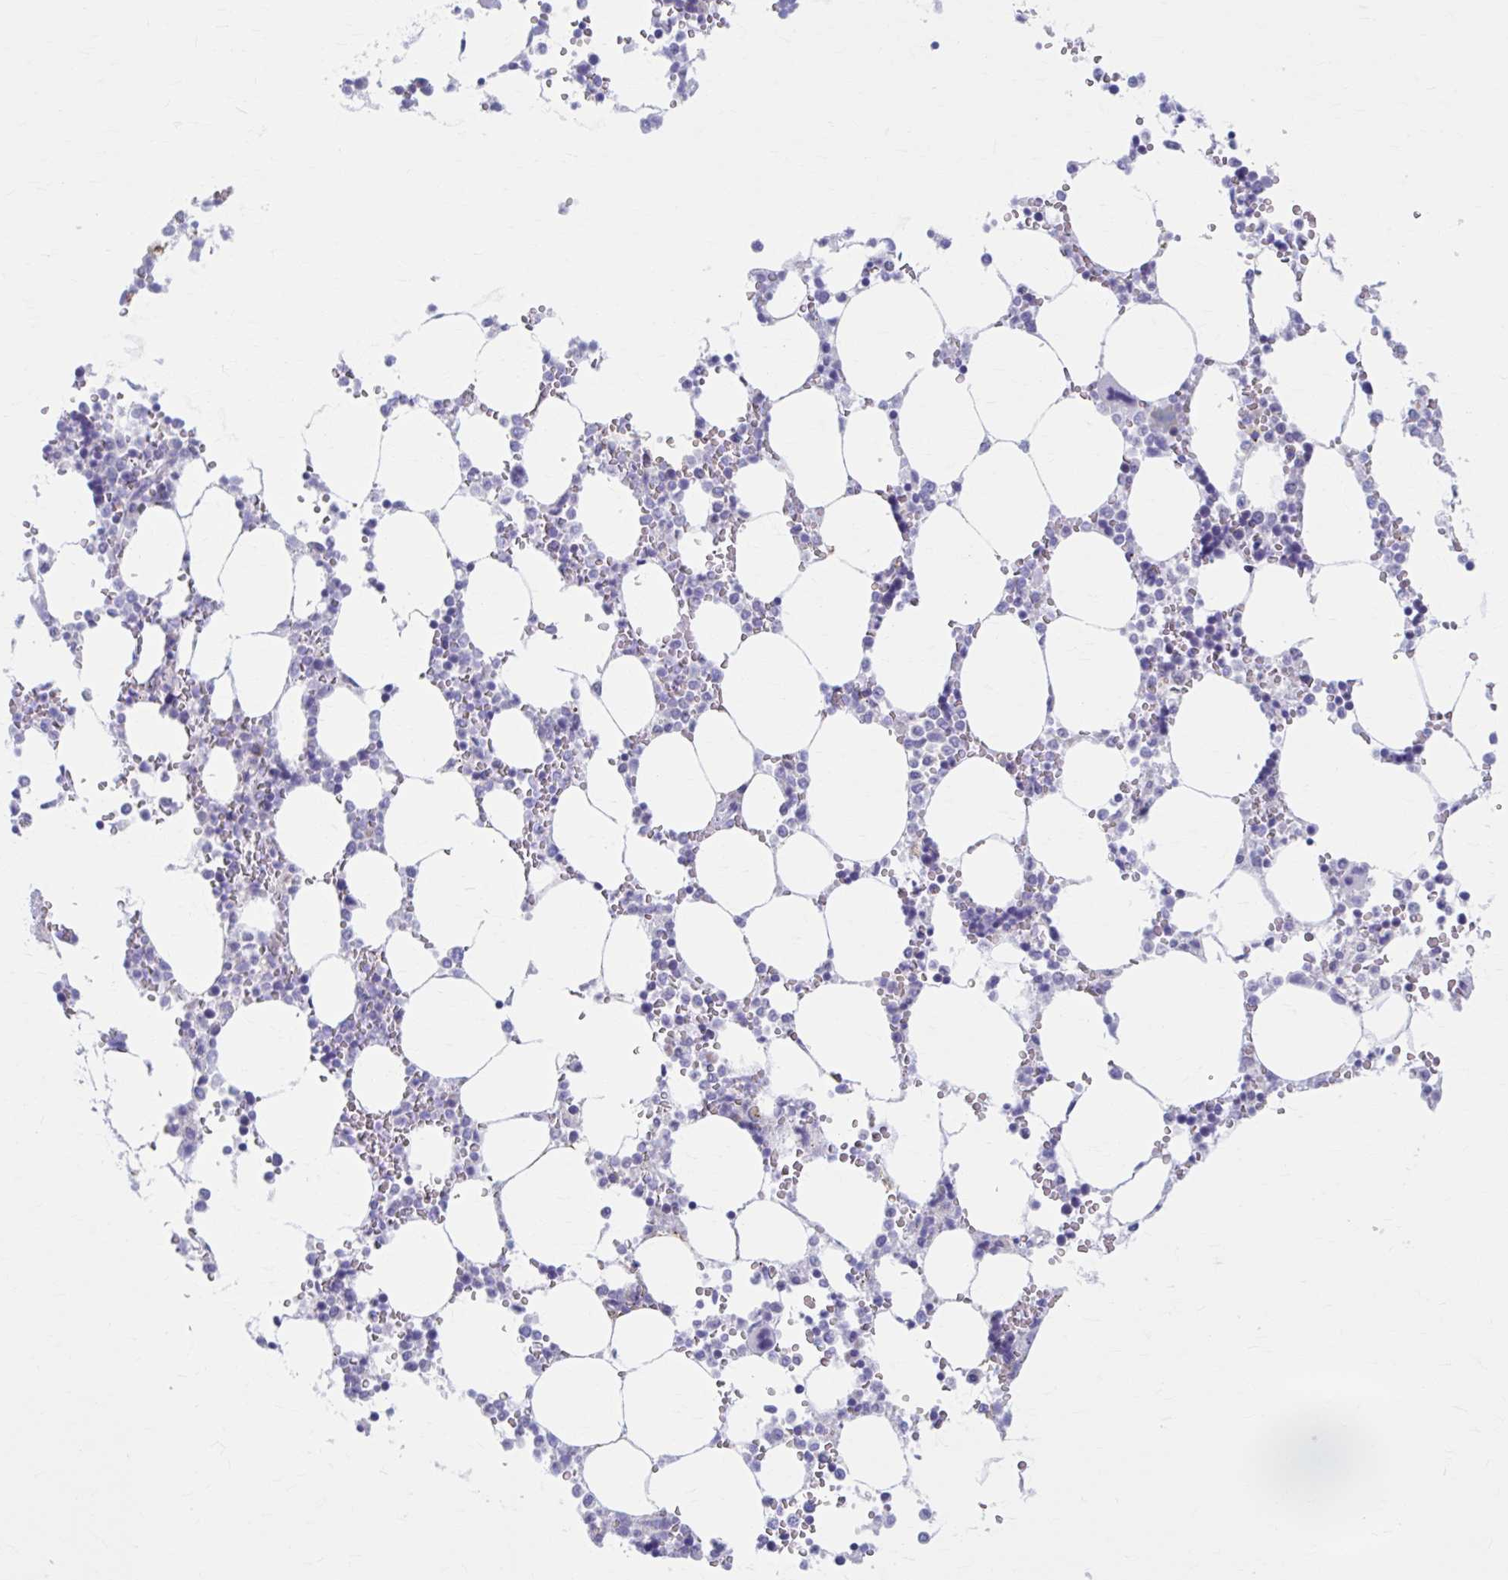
{"staining": {"intensity": "weak", "quantity": "25%-75%", "location": "nuclear"}, "tissue": "bone marrow", "cell_type": "Hematopoietic cells", "image_type": "normal", "snomed": [{"axis": "morphology", "description": "Normal tissue, NOS"}, {"axis": "topography", "description": "Bone marrow"}], "caption": "Bone marrow stained with immunohistochemistry (IHC) demonstrates weak nuclear expression in about 25%-75% of hematopoietic cells.", "gene": "CCDC105", "patient": {"sex": "male", "age": 64}}